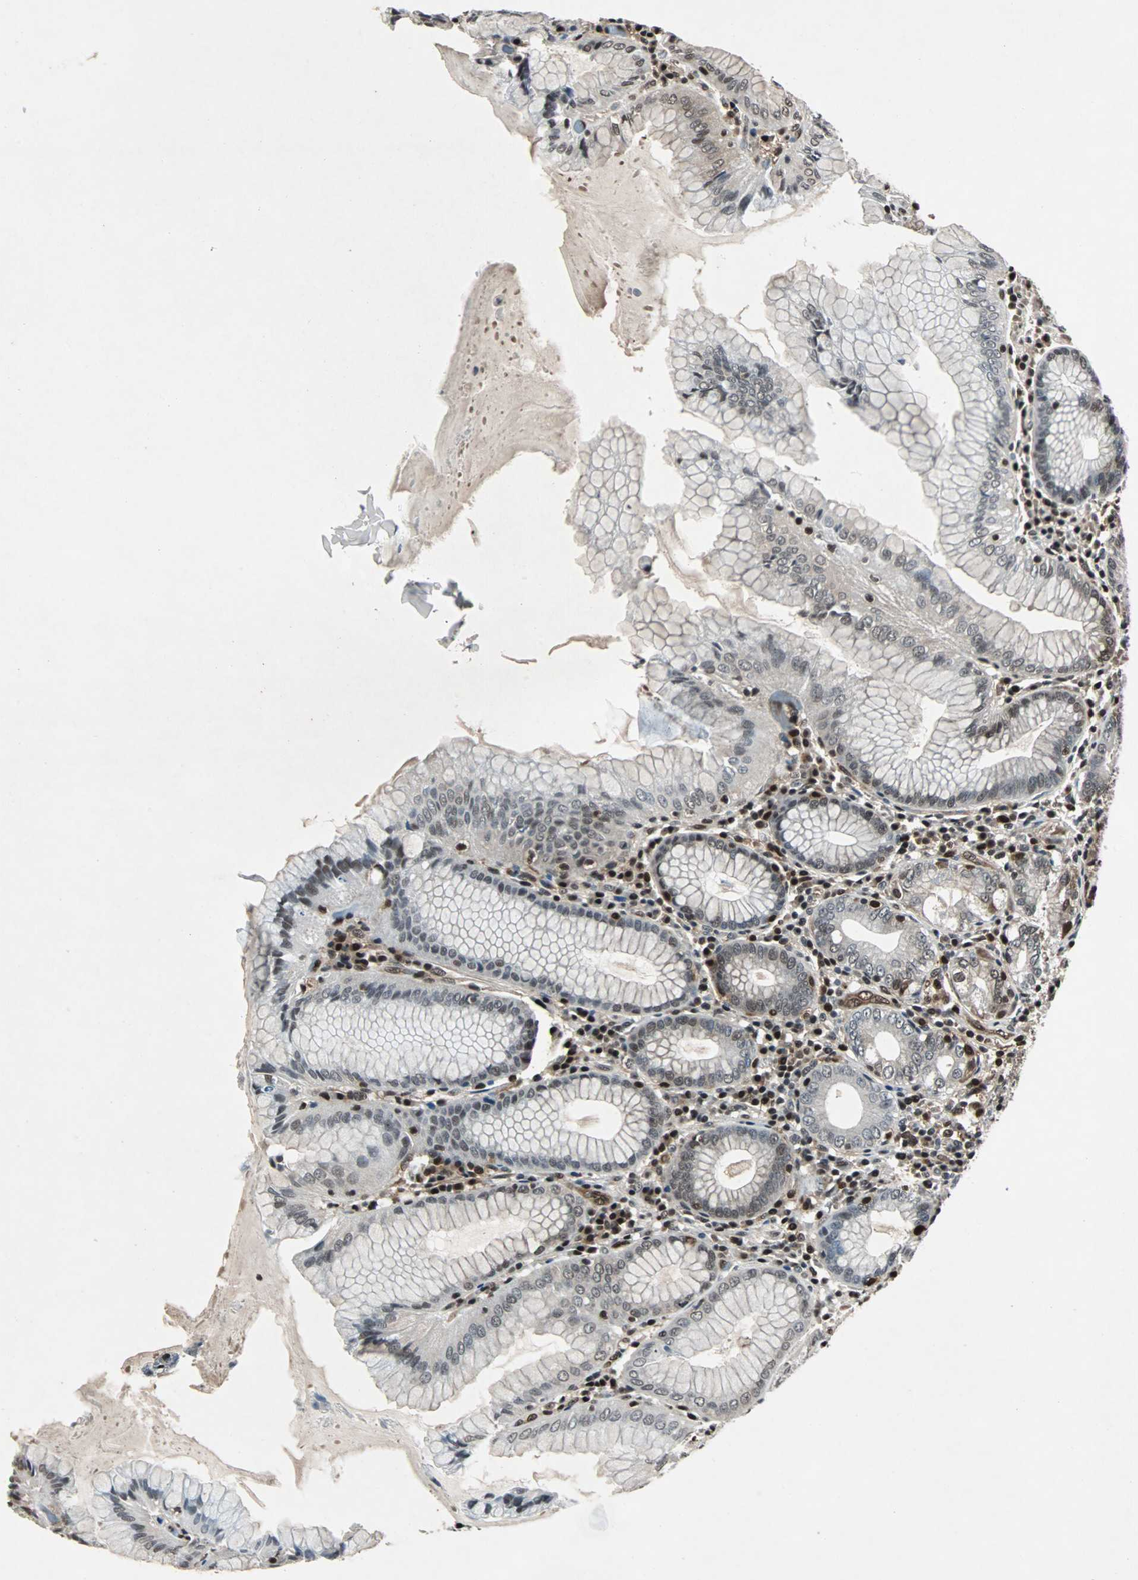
{"staining": {"intensity": "strong", "quantity": "25%-75%", "location": "cytoplasmic/membranous,nuclear"}, "tissue": "stomach", "cell_type": "Glandular cells", "image_type": "normal", "snomed": [{"axis": "morphology", "description": "Normal tissue, NOS"}, {"axis": "topography", "description": "Stomach, lower"}], "caption": "The image exhibits immunohistochemical staining of benign stomach. There is strong cytoplasmic/membranous,nuclear expression is present in approximately 25%-75% of glandular cells.", "gene": "ACLY", "patient": {"sex": "female", "age": 76}}